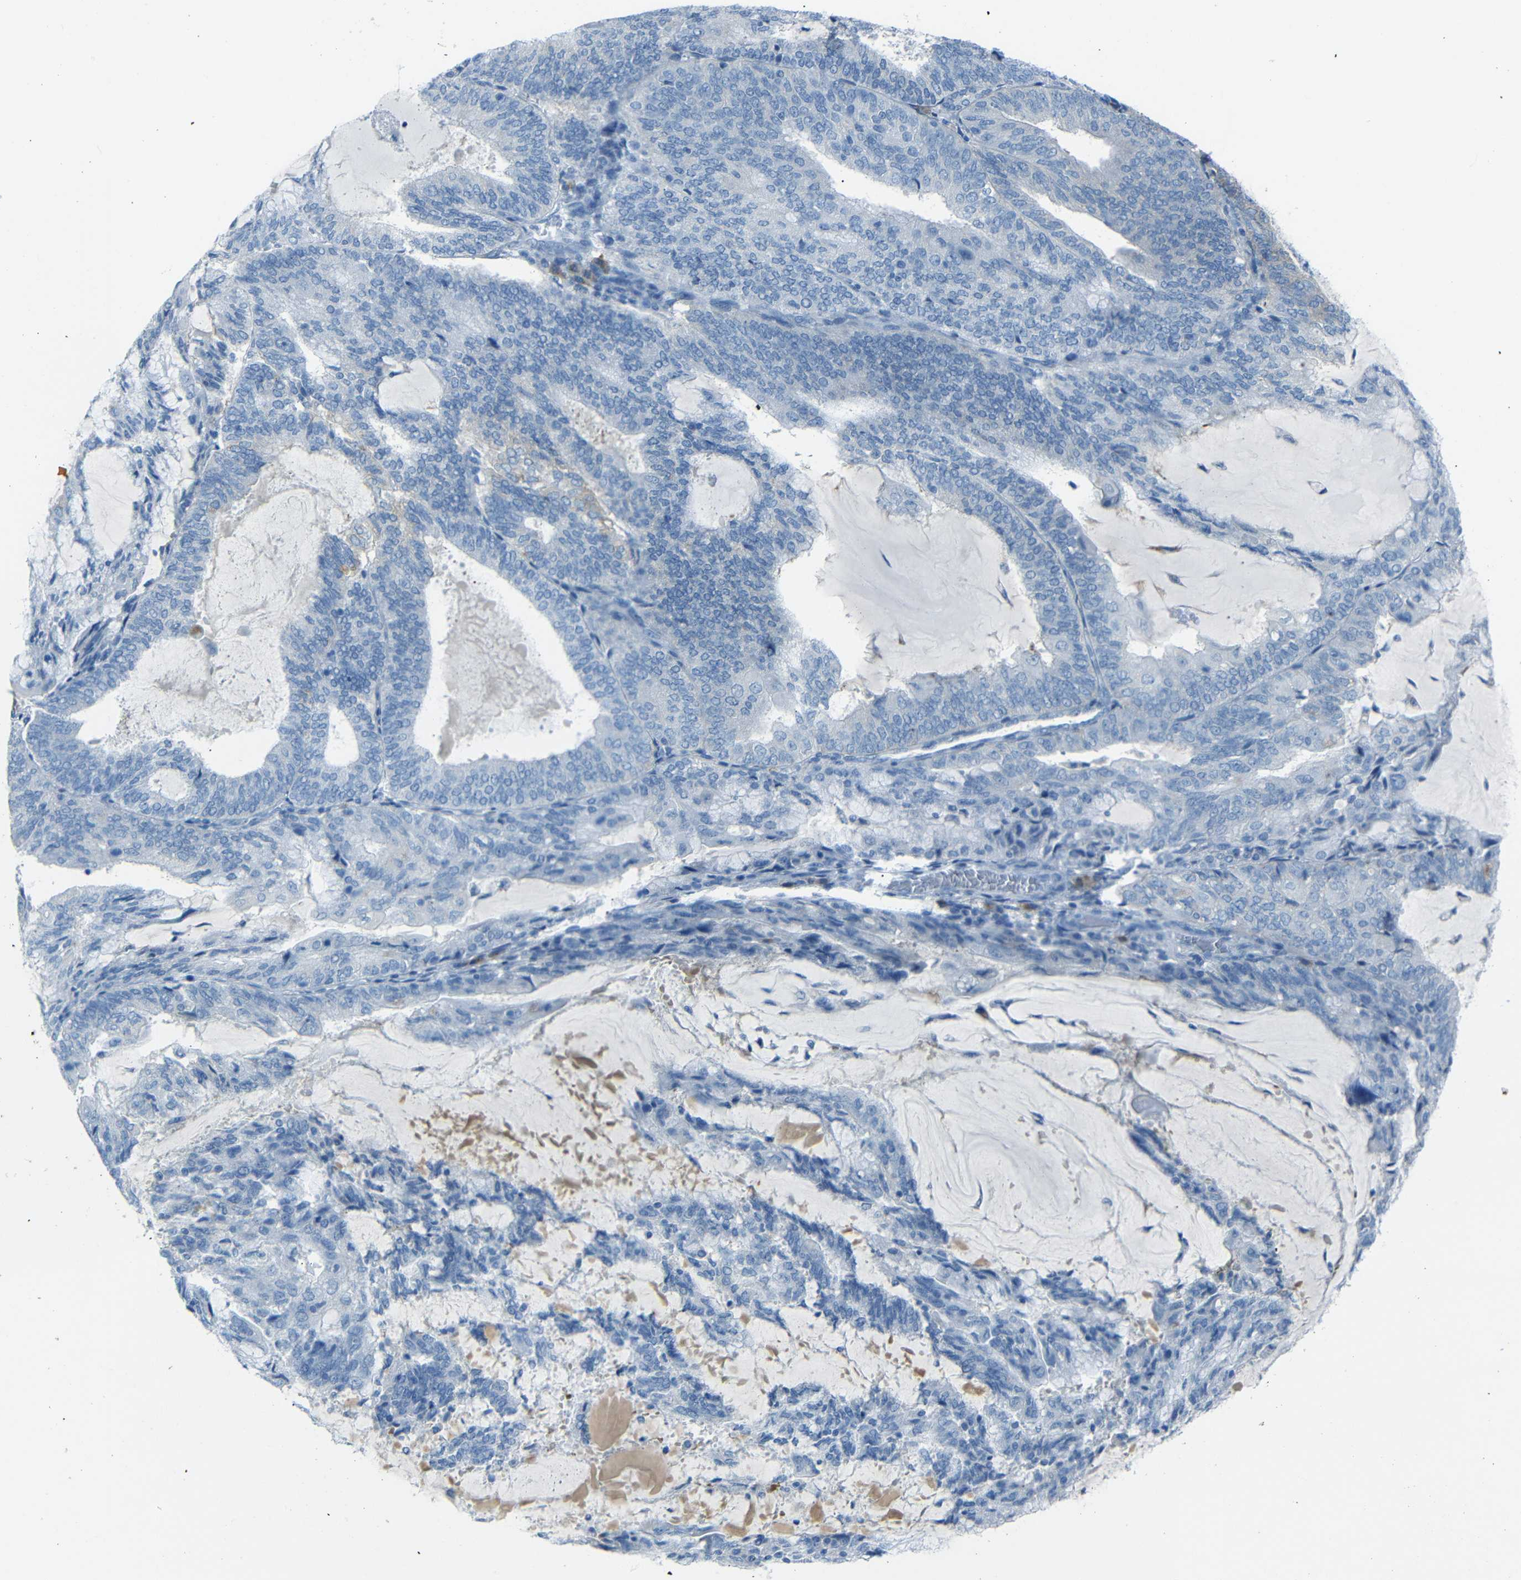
{"staining": {"intensity": "negative", "quantity": "none", "location": "none"}, "tissue": "endometrial cancer", "cell_type": "Tumor cells", "image_type": "cancer", "snomed": [{"axis": "morphology", "description": "Adenocarcinoma, NOS"}, {"axis": "topography", "description": "Endometrium"}], "caption": "The histopathology image displays no staining of tumor cells in endometrial cancer.", "gene": "FCRL1", "patient": {"sex": "female", "age": 81}}